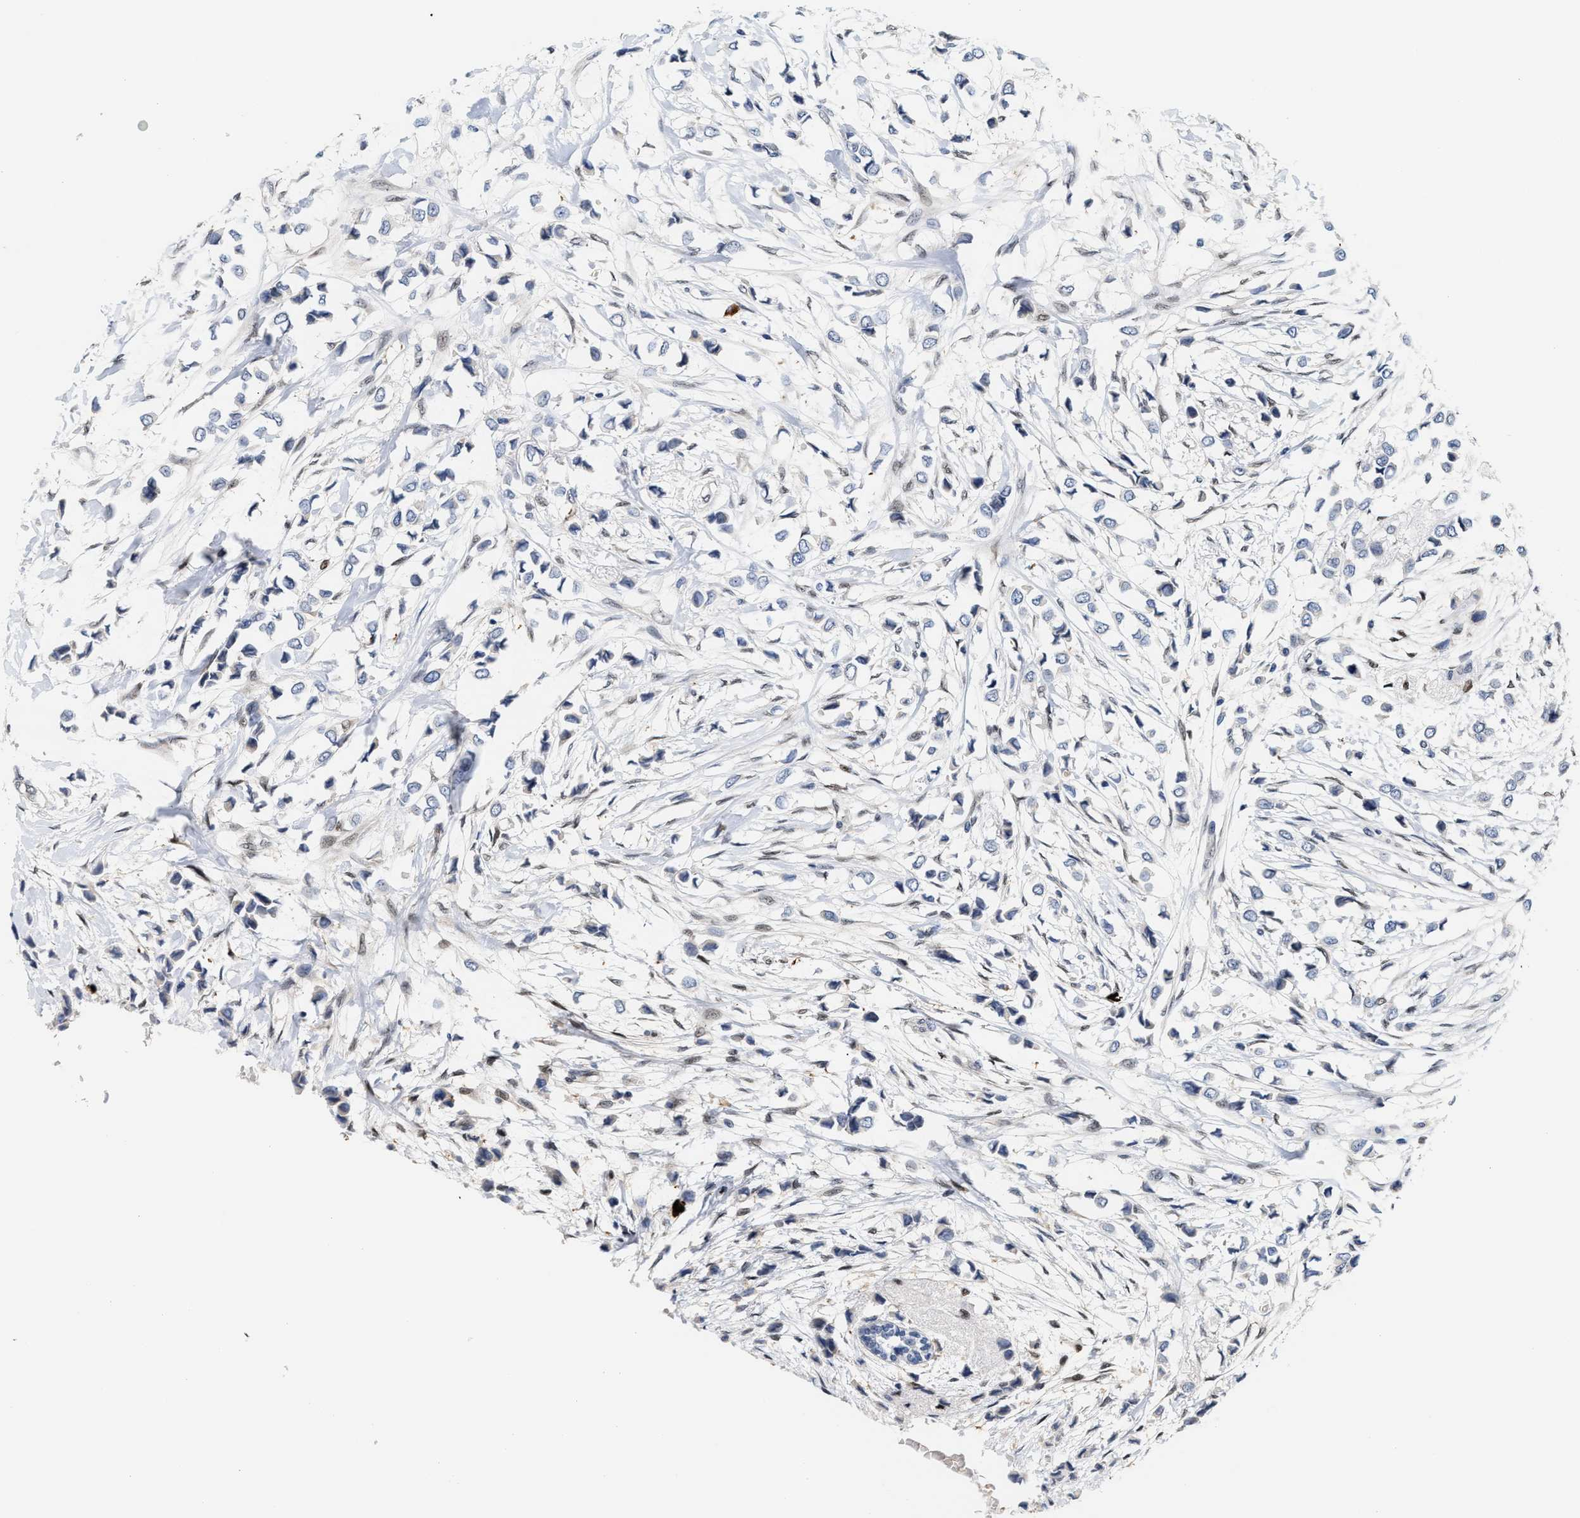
{"staining": {"intensity": "negative", "quantity": "none", "location": "none"}, "tissue": "breast cancer", "cell_type": "Tumor cells", "image_type": "cancer", "snomed": [{"axis": "morphology", "description": "Lobular carcinoma"}, {"axis": "topography", "description": "Breast"}], "caption": "High power microscopy photomicrograph of an immunohistochemistry (IHC) photomicrograph of breast cancer (lobular carcinoma), revealing no significant positivity in tumor cells.", "gene": "TCF4", "patient": {"sex": "female", "age": 51}}